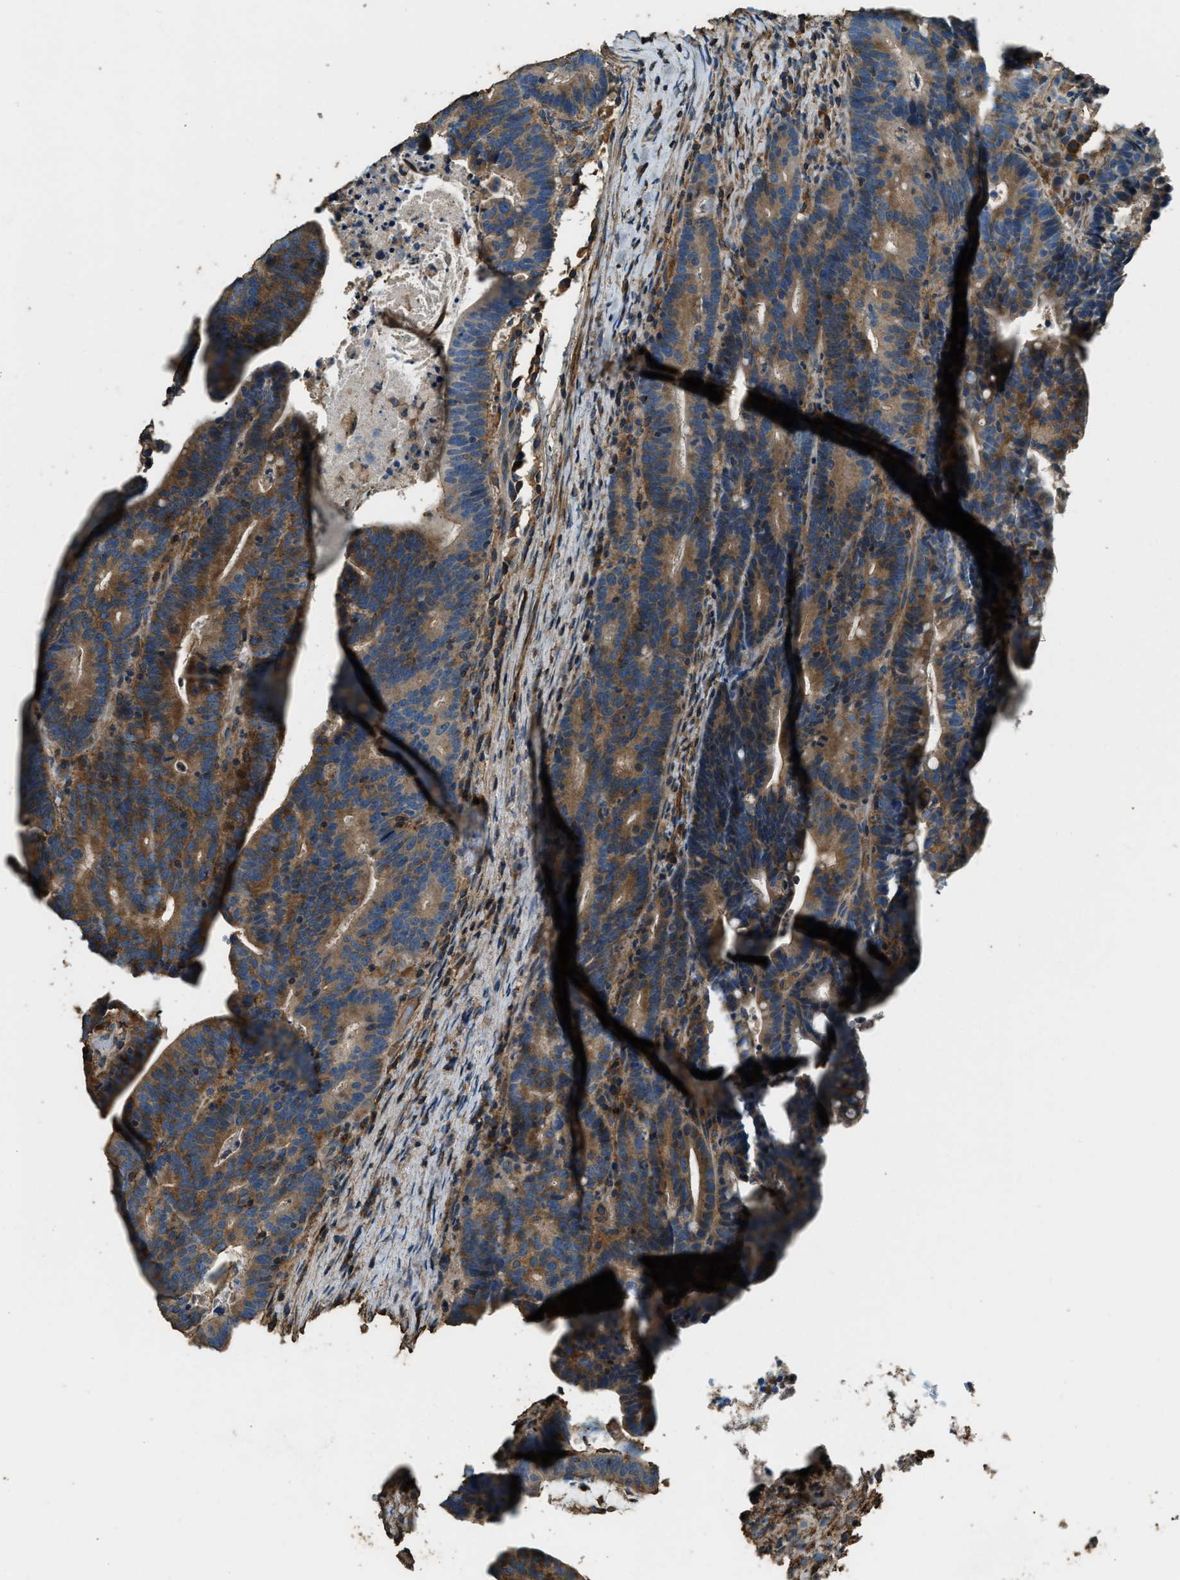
{"staining": {"intensity": "moderate", "quantity": ">75%", "location": "cytoplasmic/membranous"}, "tissue": "colorectal cancer", "cell_type": "Tumor cells", "image_type": "cancer", "snomed": [{"axis": "morphology", "description": "Adenocarcinoma, NOS"}, {"axis": "topography", "description": "Colon"}], "caption": "Colorectal cancer tissue reveals moderate cytoplasmic/membranous staining in about >75% of tumor cells, visualized by immunohistochemistry.", "gene": "ERGIC1", "patient": {"sex": "female", "age": 66}}